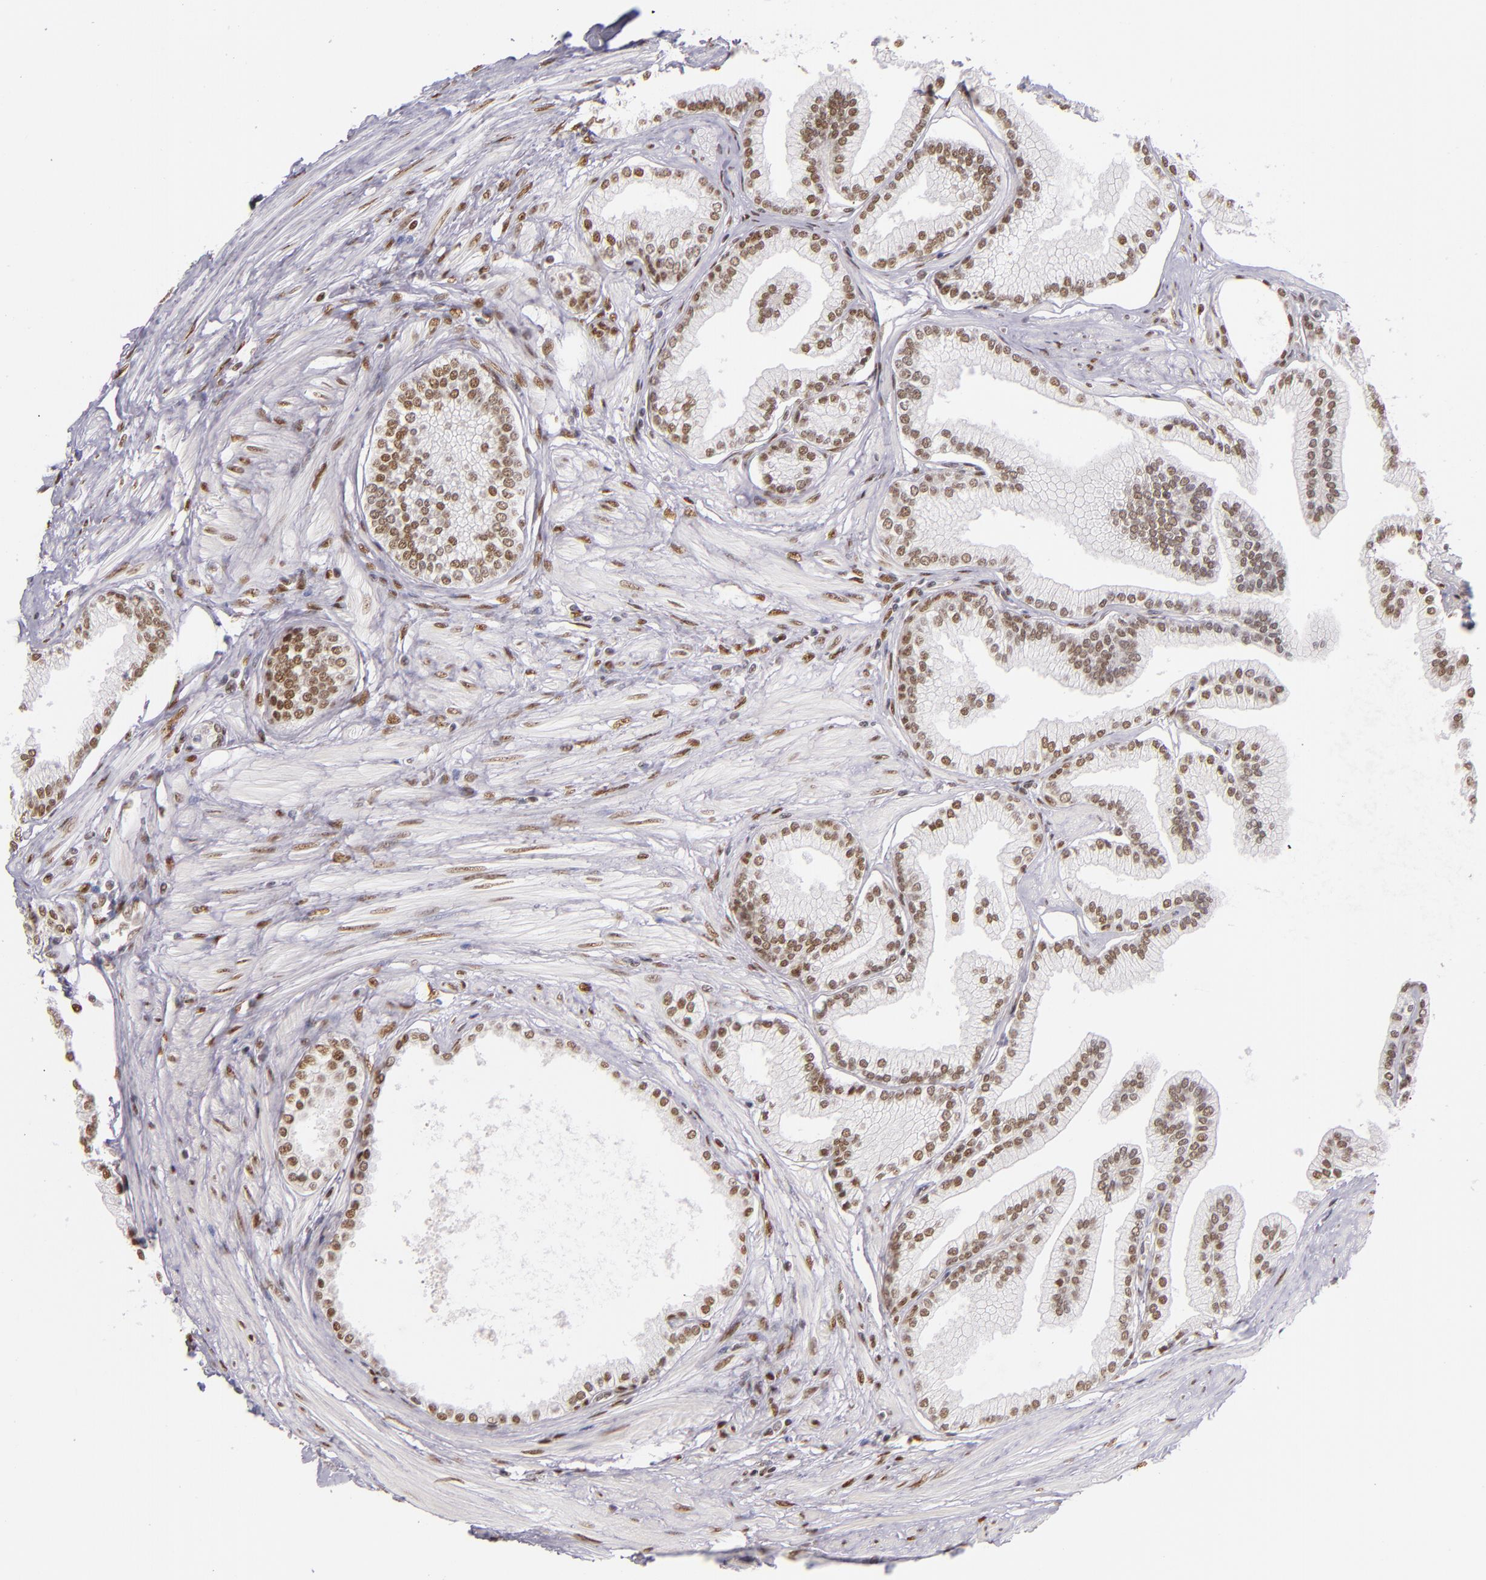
{"staining": {"intensity": "moderate", "quantity": ">75%", "location": "nuclear"}, "tissue": "prostate", "cell_type": "Glandular cells", "image_type": "normal", "snomed": [{"axis": "morphology", "description": "Normal tissue, NOS"}, {"axis": "topography", "description": "Prostate"}], "caption": "Immunohistochemical staining of benign prostate shows moderate nuclear protein expression in about >75% of glandular cells.", "gene": "NCOR2", "patient": {"sex": "male", "age": 64}}